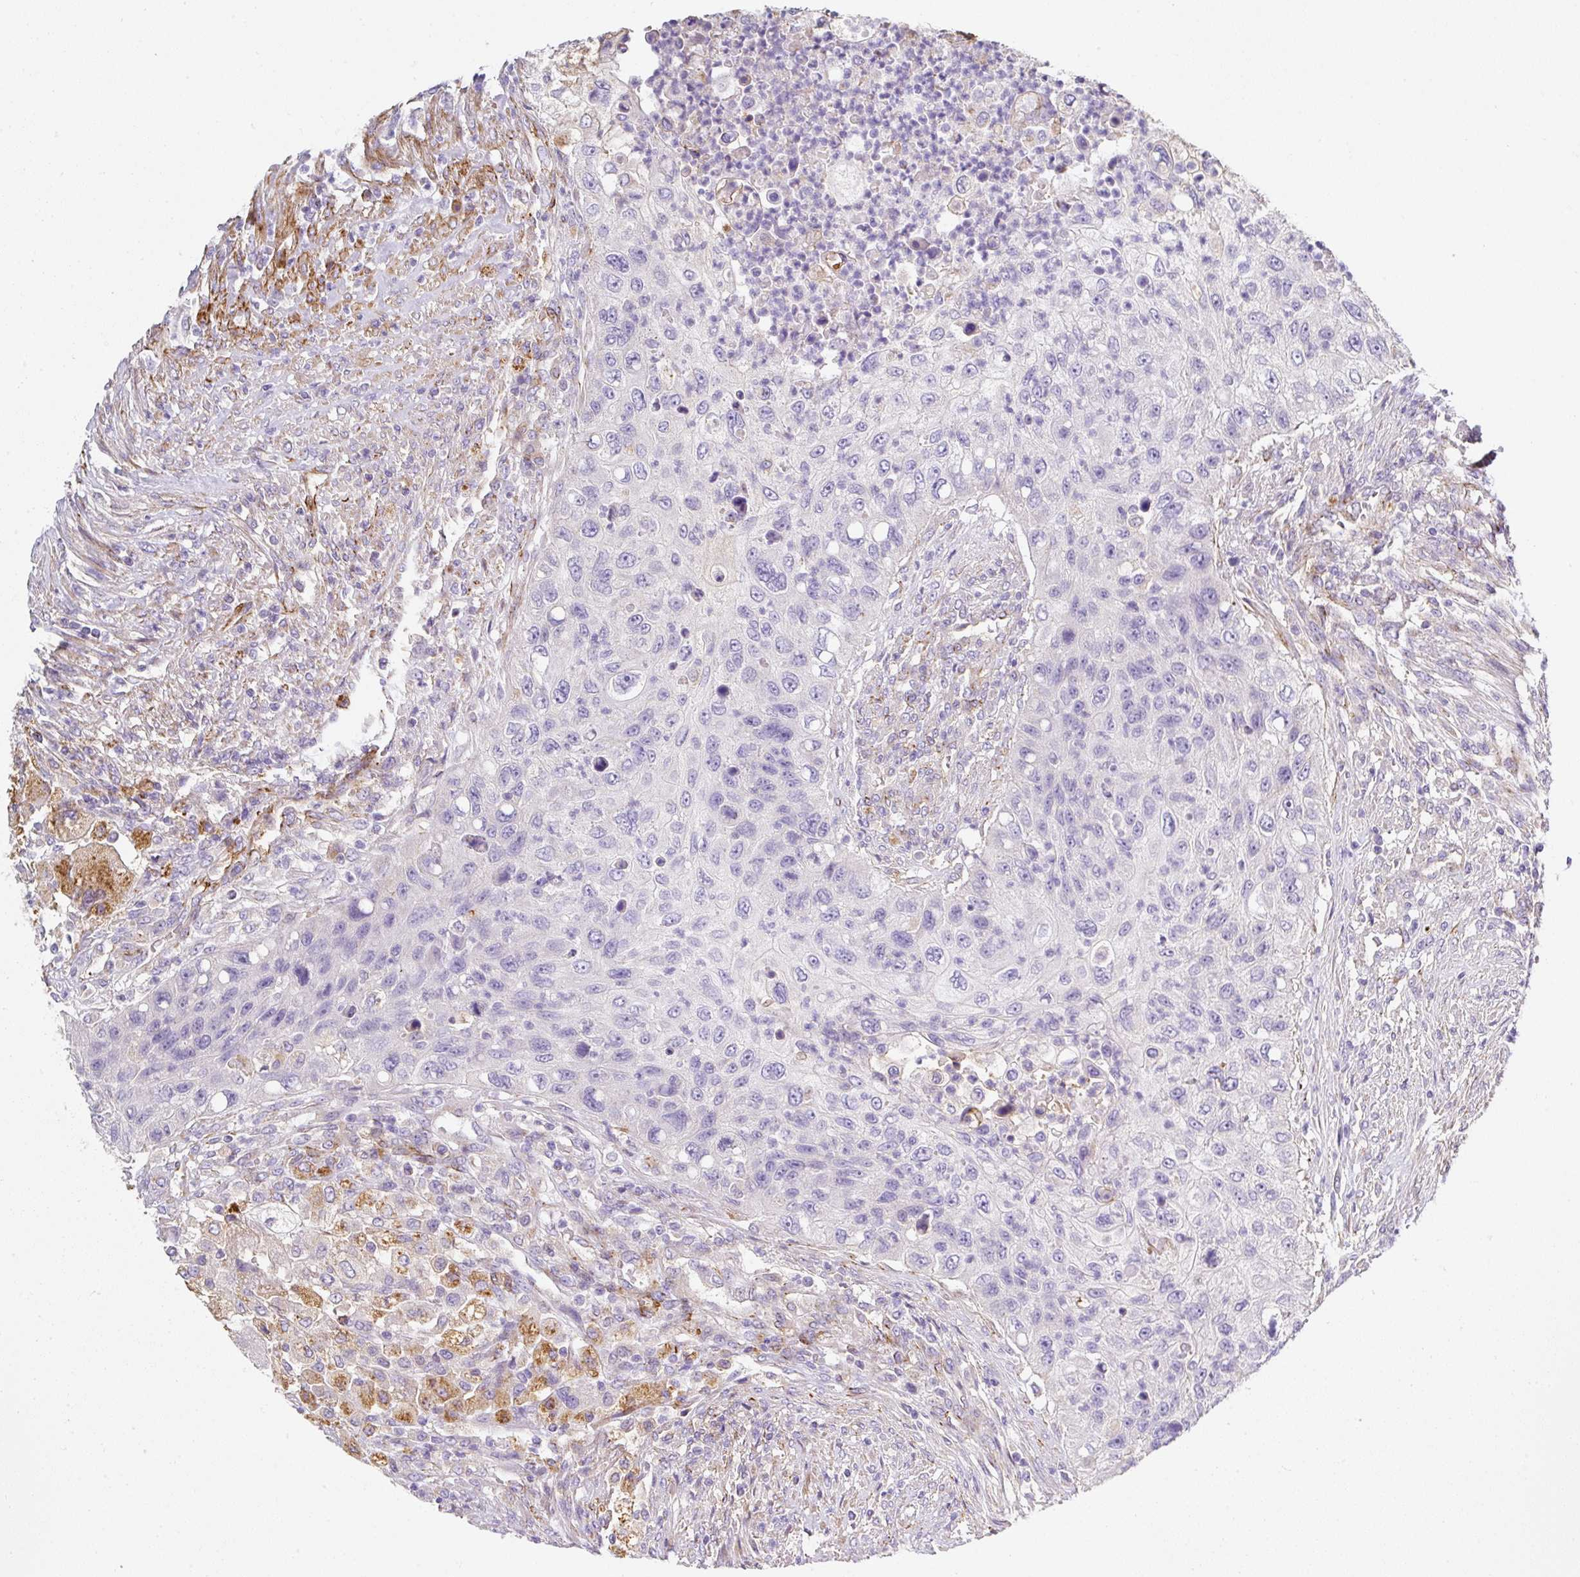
{"staining": {"intensity": "negative", "quantity": "none", "location": "none"}, "tissue": "urothelial cancer", "cell_type": "Tumor cells", "image_type": "cancer", "snomed": [{"axis": "morphology", "description": "Urothelial carcinoma, High grade"}, {"axis": "topography", "description": "Urinary bladder"}], "caption": "Urothelial cancer stained for a protein using immunohistochemistry displays no positivity tumor cells.", "gene": "SLC25A17", "patient": {"sex": "female", "age": 60}}